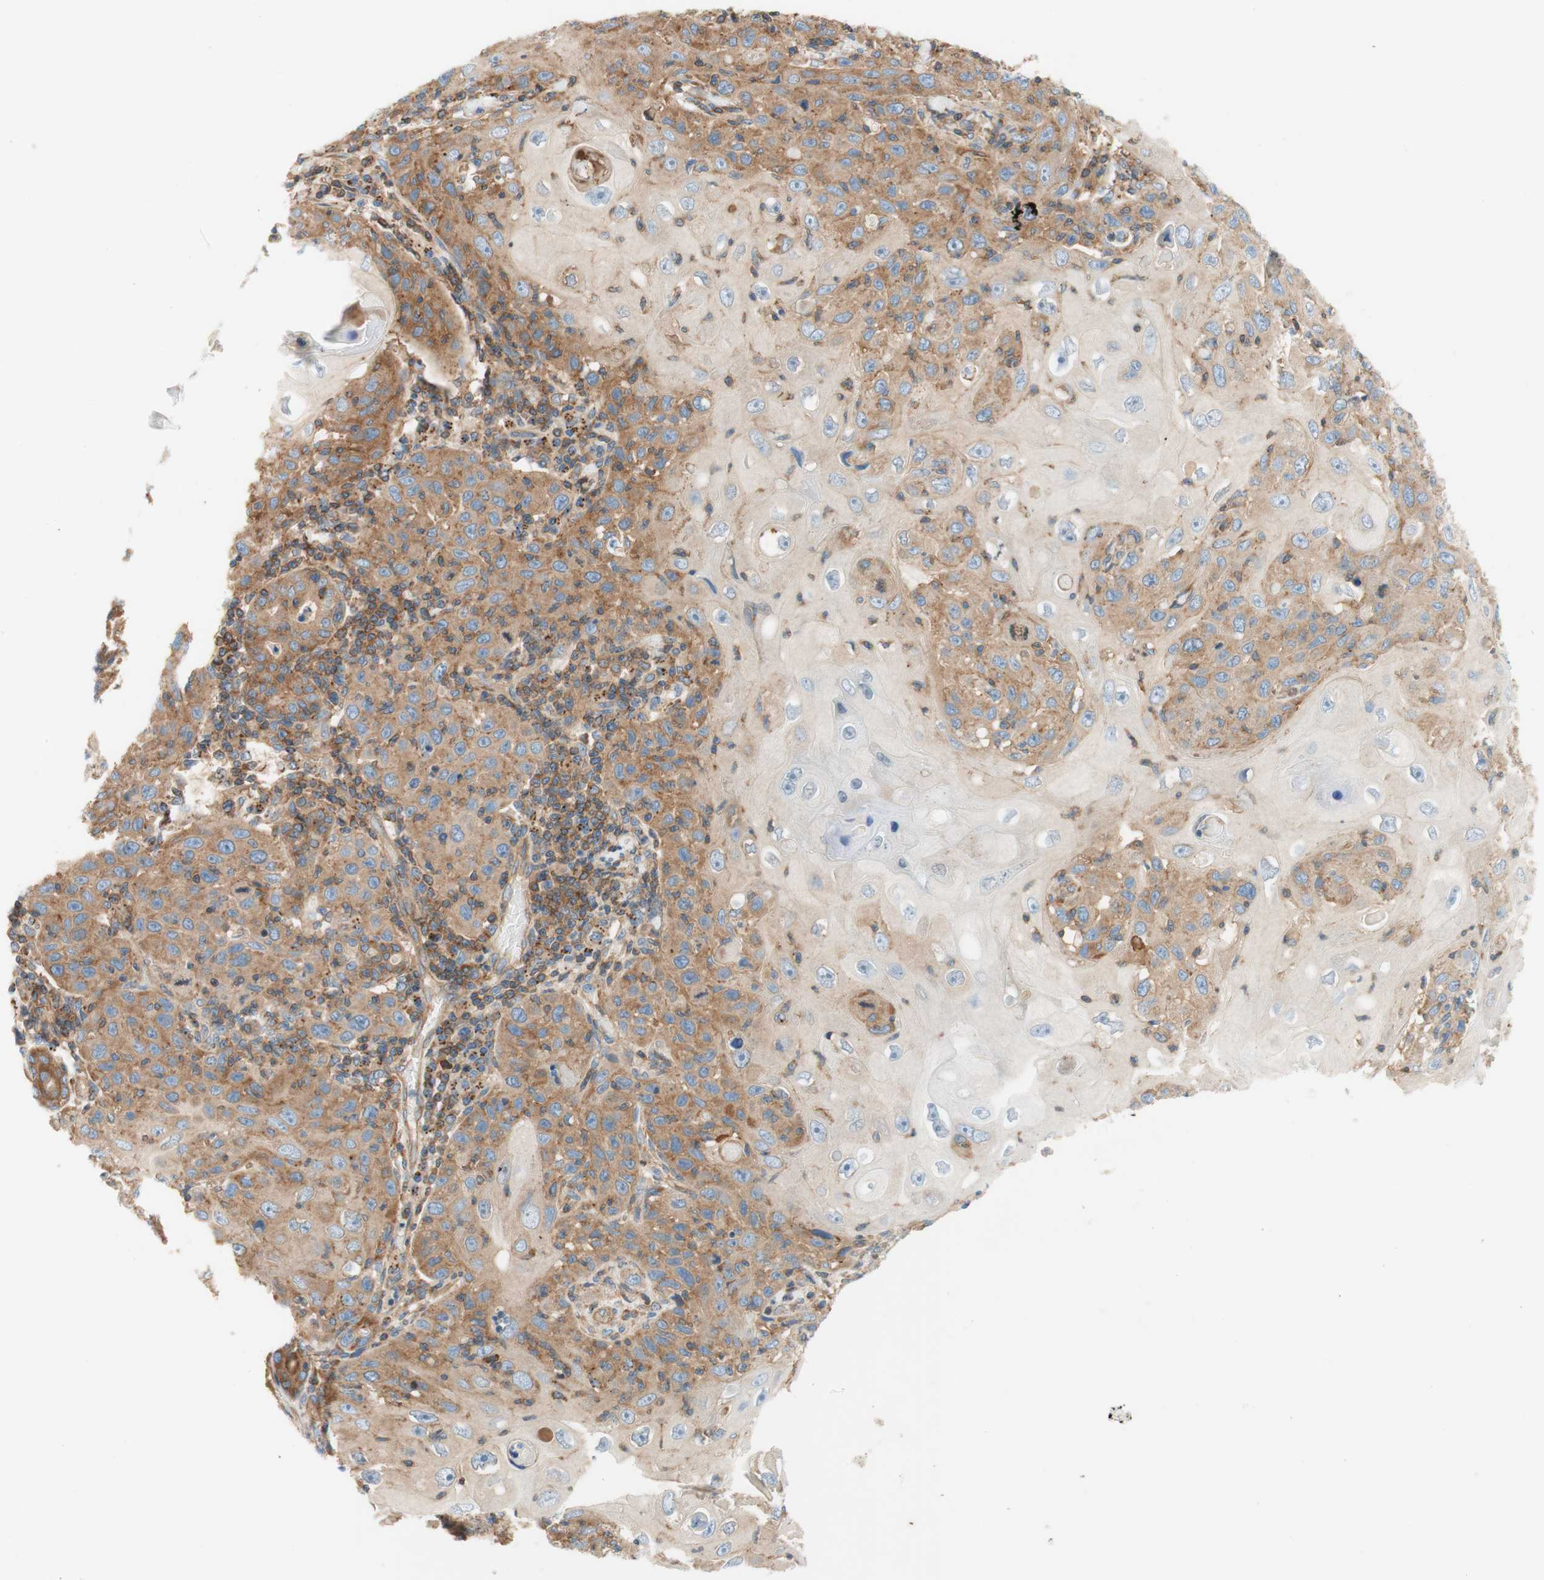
{"staining": {"intensity": "moderate", "quantity": "25%-75%", "location": "cytoplasmic/membranous"}, "tissue": "skin cancer", "cell_type": "Tumor cells", "image_type": "cancer", "snomed": [{"axis": "morphology", "description": "Squamous cell carcinoma, NOS"}, {"axis": "topography", "description": "Skin"}], "caption": "A brown stain labels moderate cytoplasmic/membranous positivity of a protein in human skin cancer tumor cells.", "gene": "VPS26A", "patient": {"sex": "female", "age": 88}}